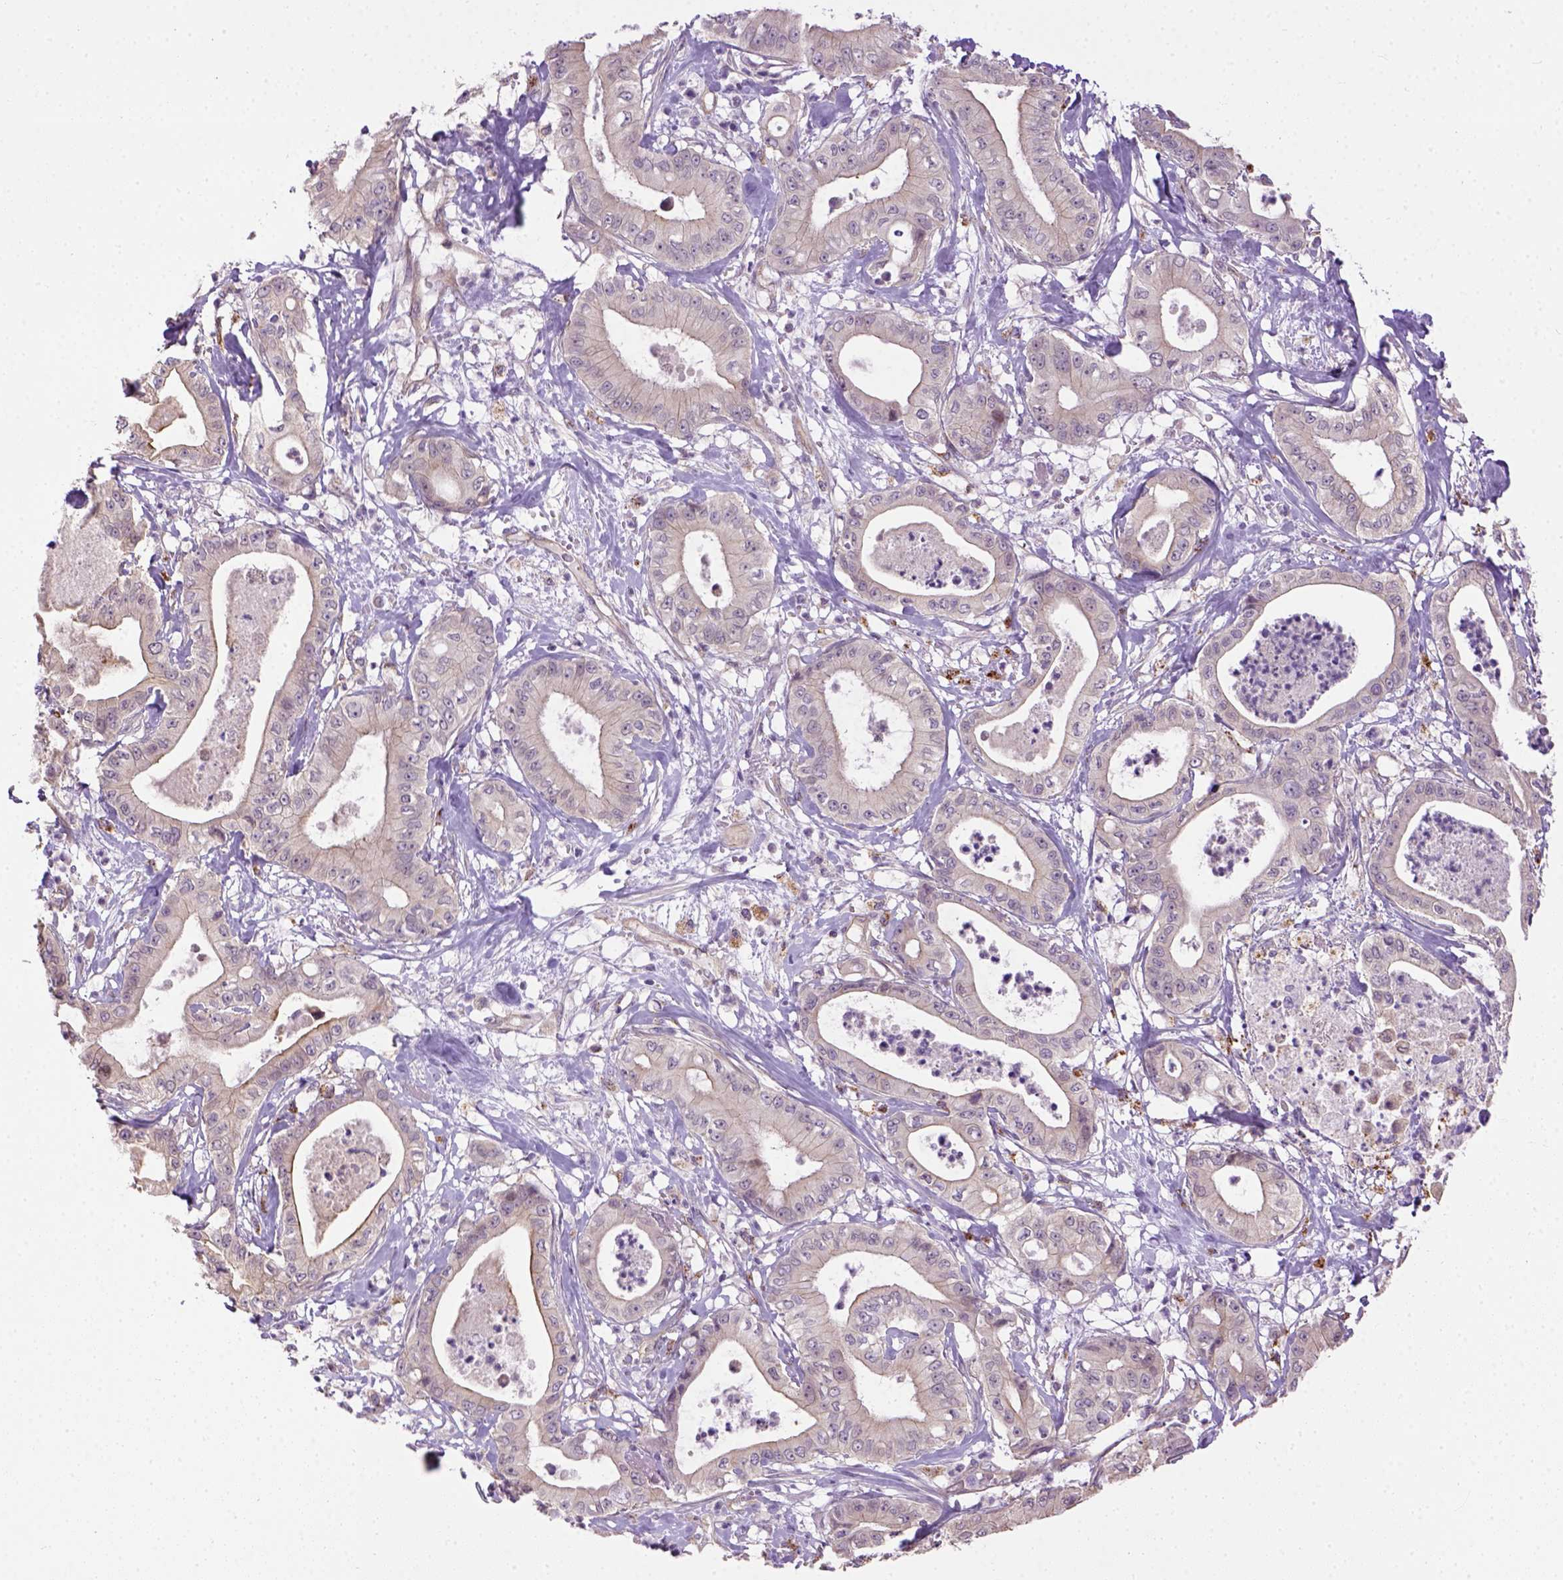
{"staining": {"intensity": "weak", "quantity": "<25%", "location": "cytoplasmic/membranous"}, "tissue": "pancreatic cancer", "cell_type": "Tumor cells", "image_type": "cancer", "snomed": [{"axis": "morphology", "description": "Adenocarcinoma, NOS"}, {"axis": "topography", "description": "Pancreas"}], "caption": "This image is of pancreatic adenocarcinoma stained with IHC to label a protein in brown with the nuclei are counter-stained blue. There is no positivity in tumor cells.", "gene": "KAZN", "patient": {"sex": "male", "age": 71}}